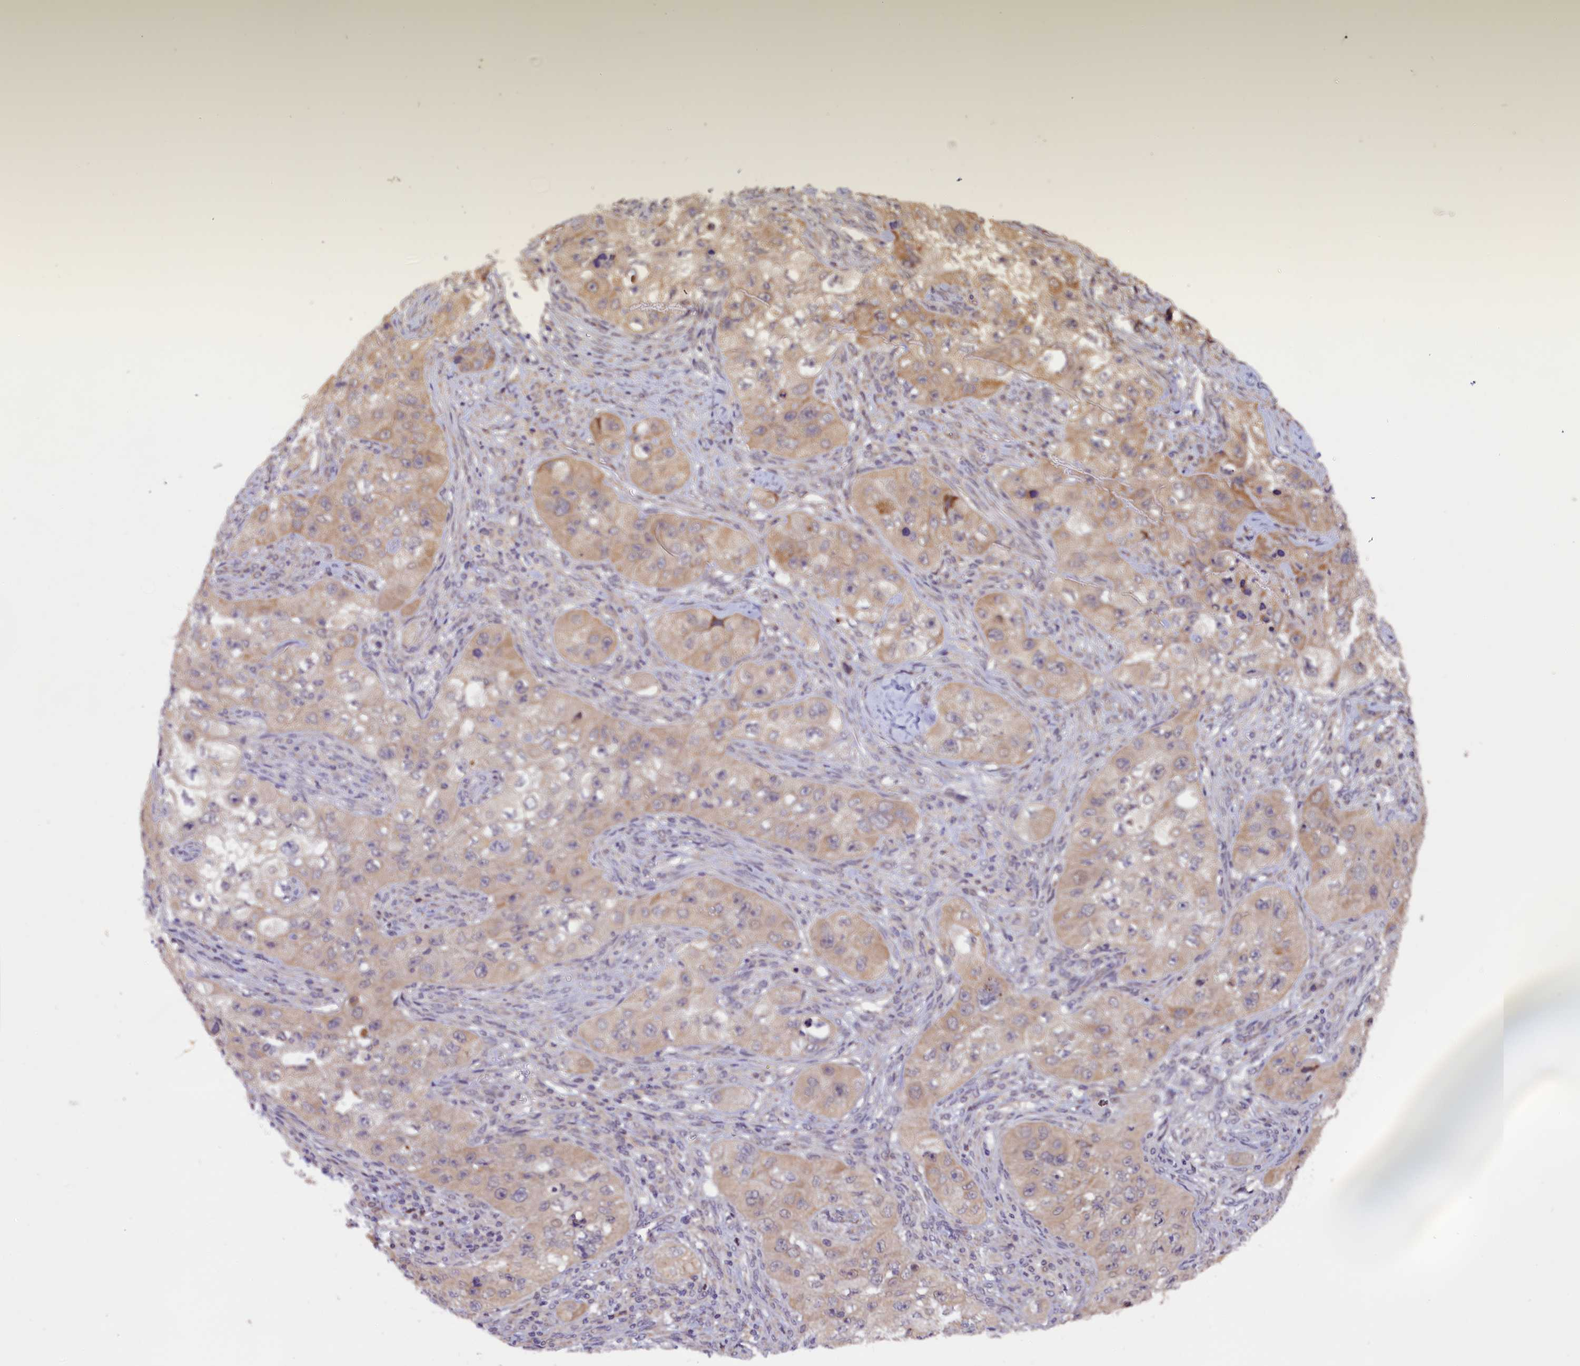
{"staining": {"intensity": "weak", "quantity": "25%-75%", "location": "cytoplasmic/membranous"}, "tissue": "skin cancer", "cell_type": "Tumor cells", "image_type": "cancer", "snomed": [{"axis": "morphology", "description": "Squamous cell carcinoma, NOS"}, {"axis": "topography", "description": "Skin"}, {"axis": "topography", "description": "Subcutis"}], "caption": "This photomicrograph displays immunohistochemistry staining of human skin squamous cell carcinoma, with low weak cytoplasmic/membranous staining in about 25%-75% of tumor cells.", "gene": "DOHH", "patient": {"sex": "male", "age": 73}}